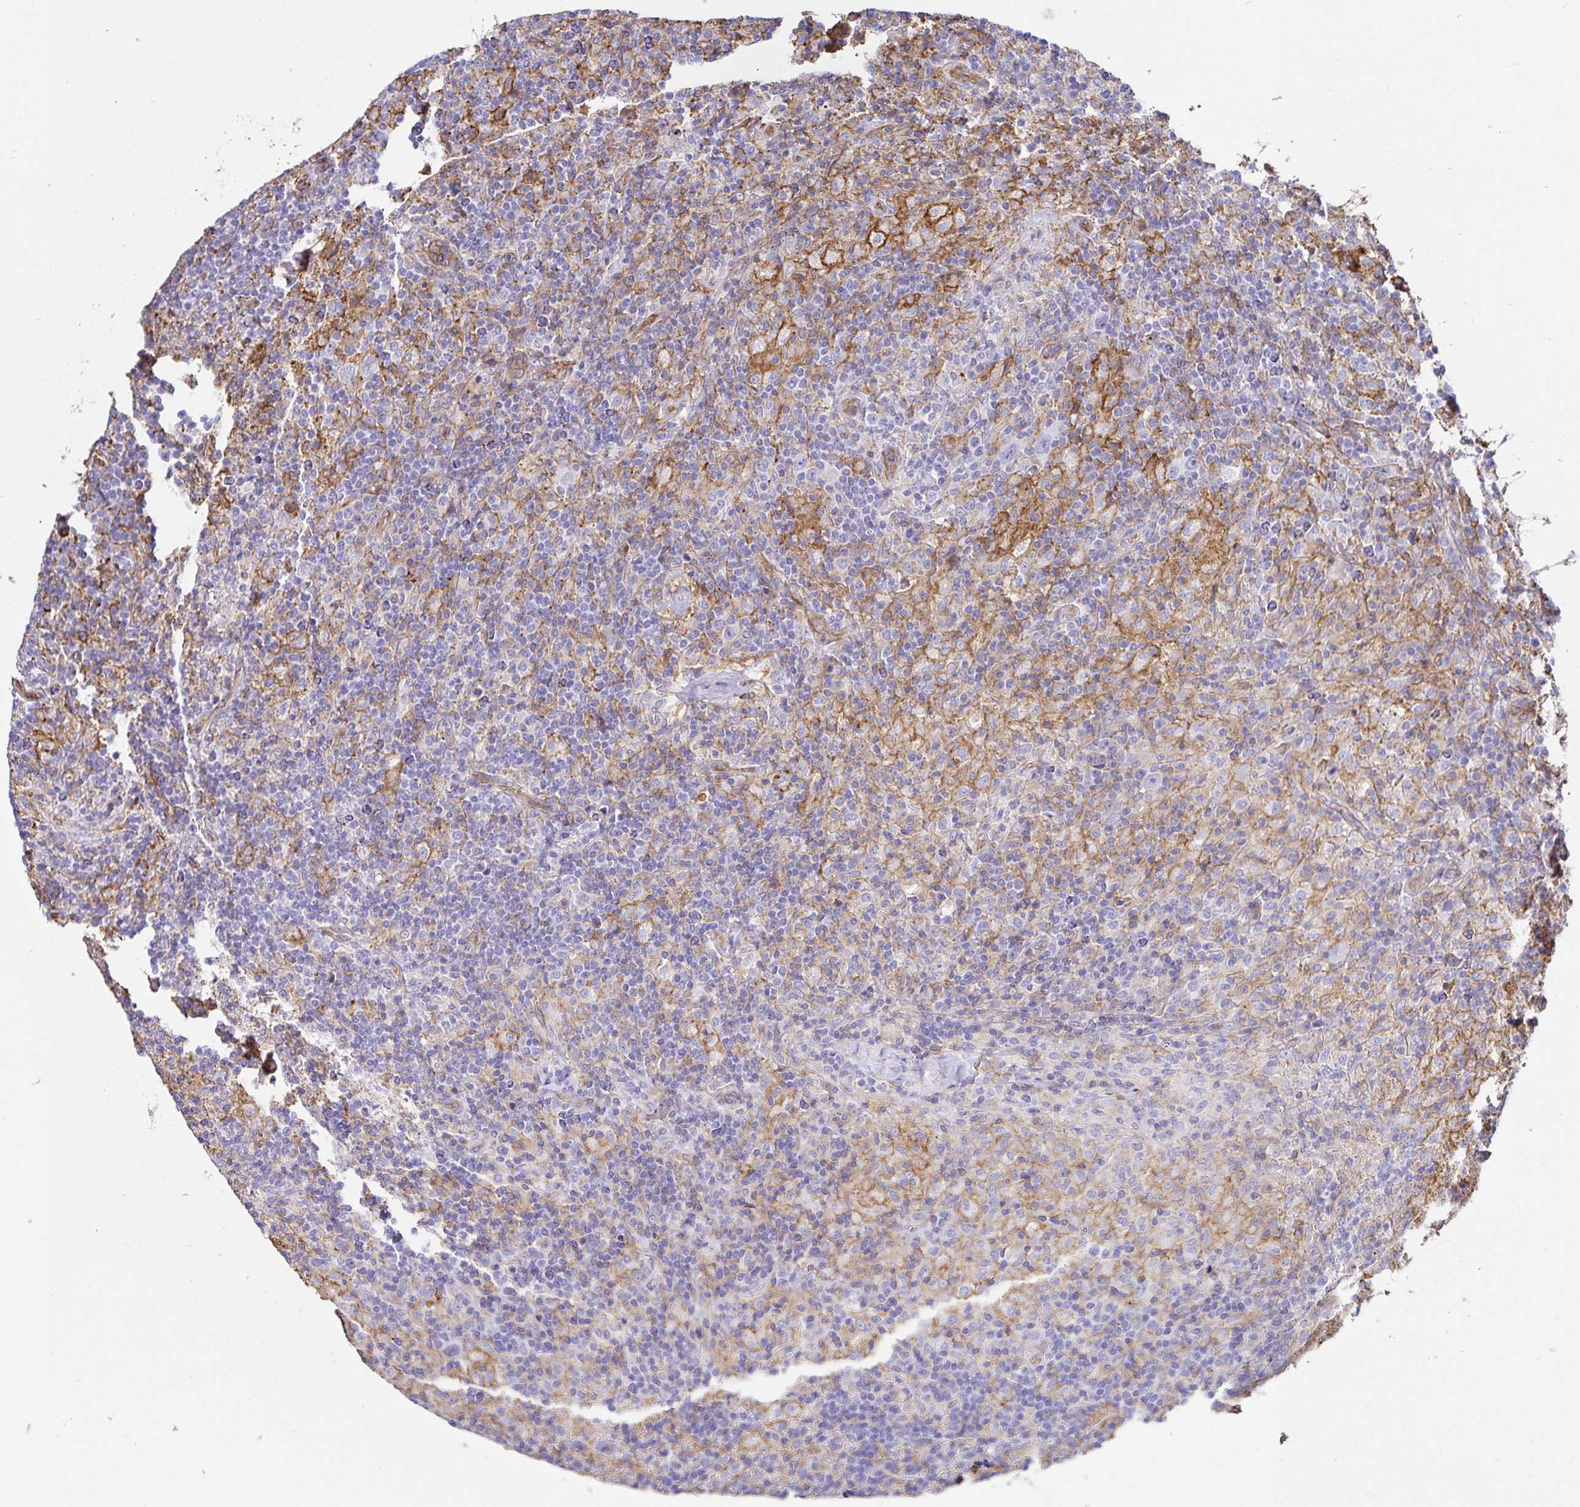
{"staining": {"intensity": "negative", "quantity": "none", "location": "none"}, "tissue": "lymphoma", "cell_type": "Tumor cells", "image_type": "cancer", "snomed": [{"axis": "morphology", "description": "Hodgkin's disease, NOS"}, {"axis": "topography", "description": "Lymph node"}], "caption": "Immunohistochemistry of lymphoma reveals no staining in tumor cells.", "gene": "ANXA2", "patient": {"sex": "male", "age": 70}}